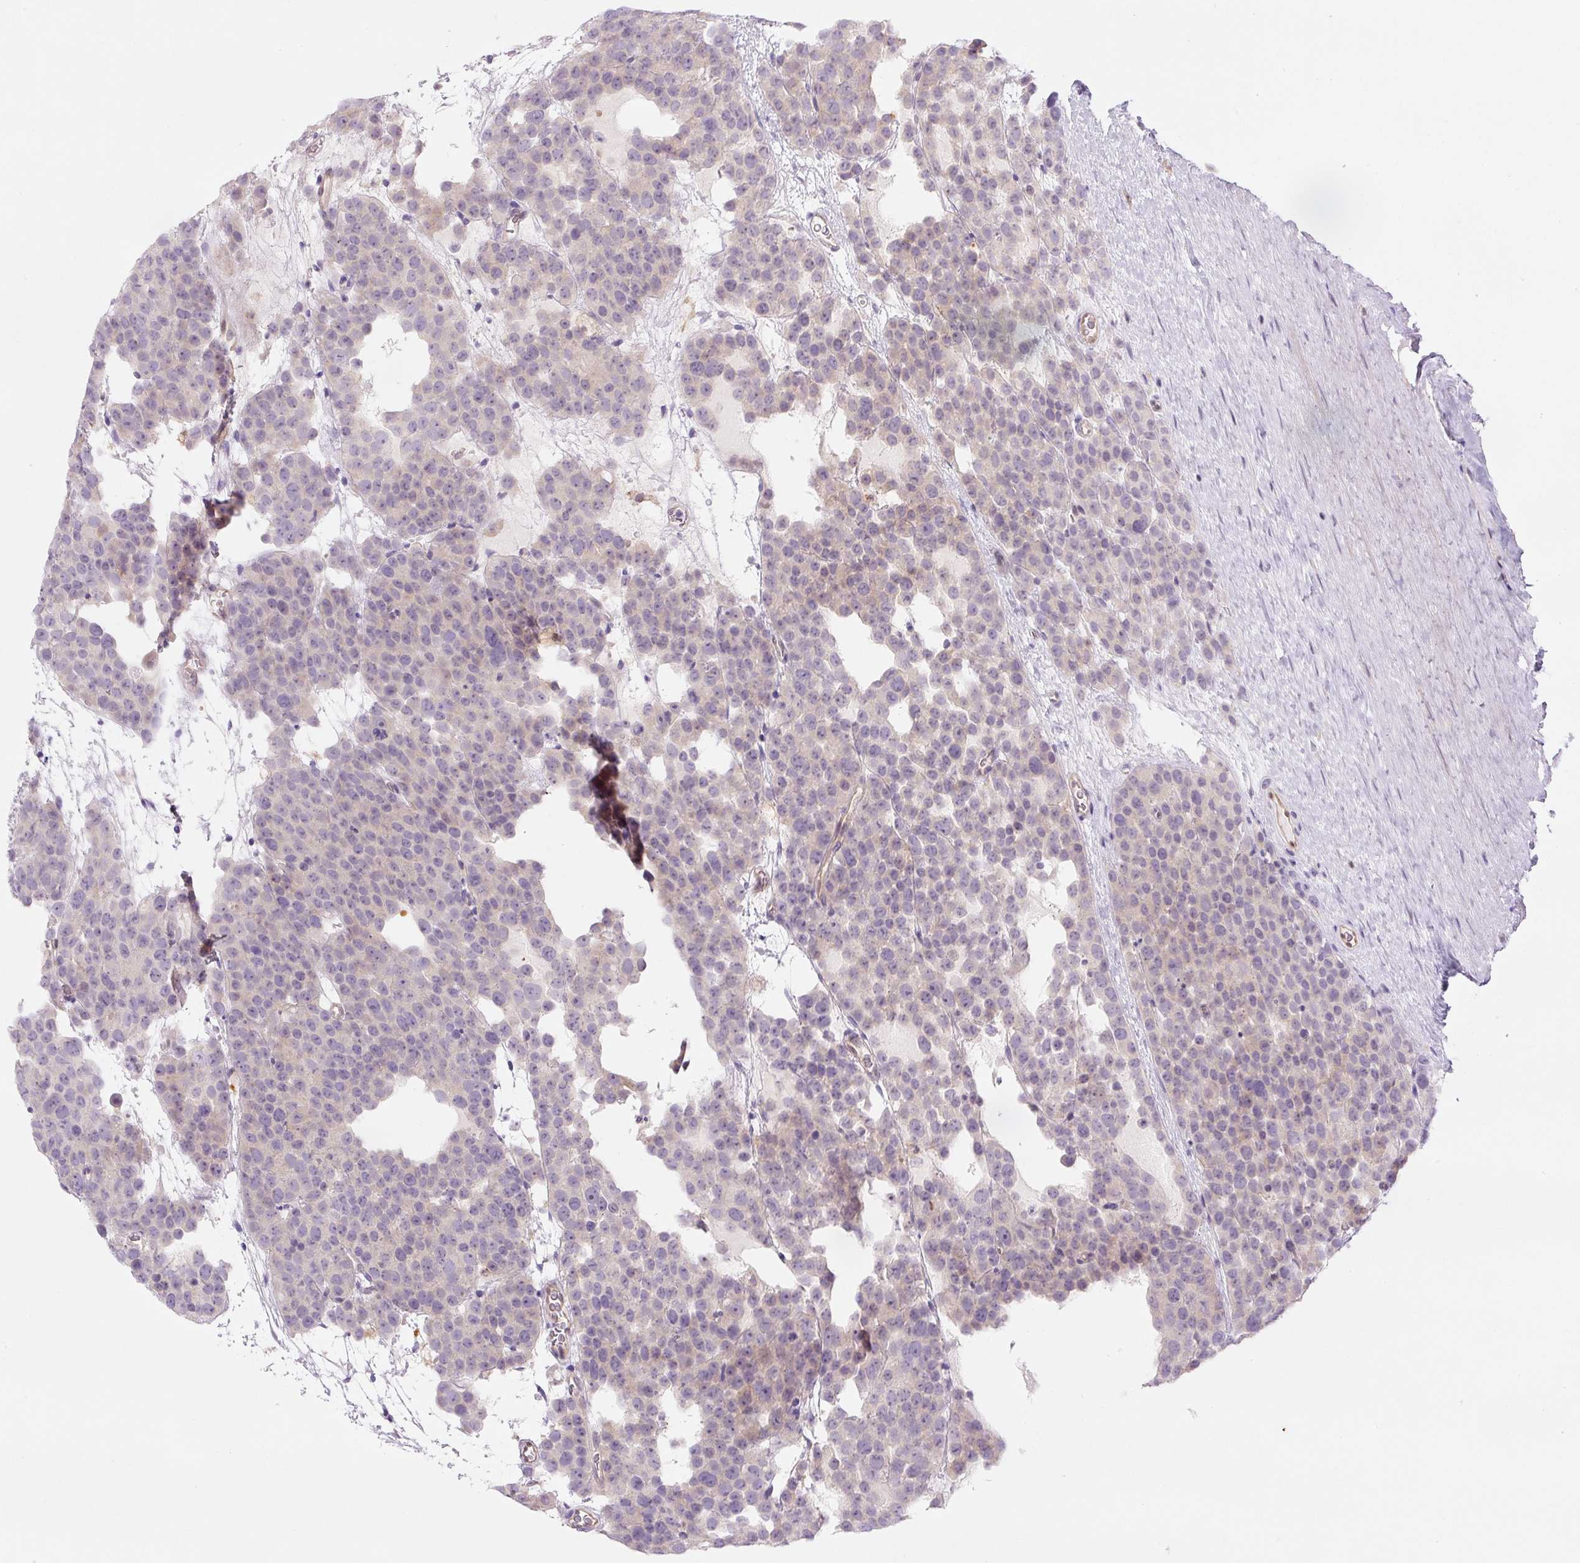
{"staining": {"intensity": "negative", "quantity": "none", "location": "none"}, "tissue": "testis cancer", "cell_type": "Tumor cells", "image_type": "cancer", "snomed": [{"axis": "morphology", "description": "Seminoma, NOS"}, {"axis": "topography", "description": "Testis"}], "caption": "This image is of testis cancer (seminoma) stained with immunohistochemistry (IHC) to label a protein in brown with the nuclei are counter-stained blue. There is no positivity in tumor cells.", "gene": "SPSB2", "patient": {"sex": "male", "age": 71}}